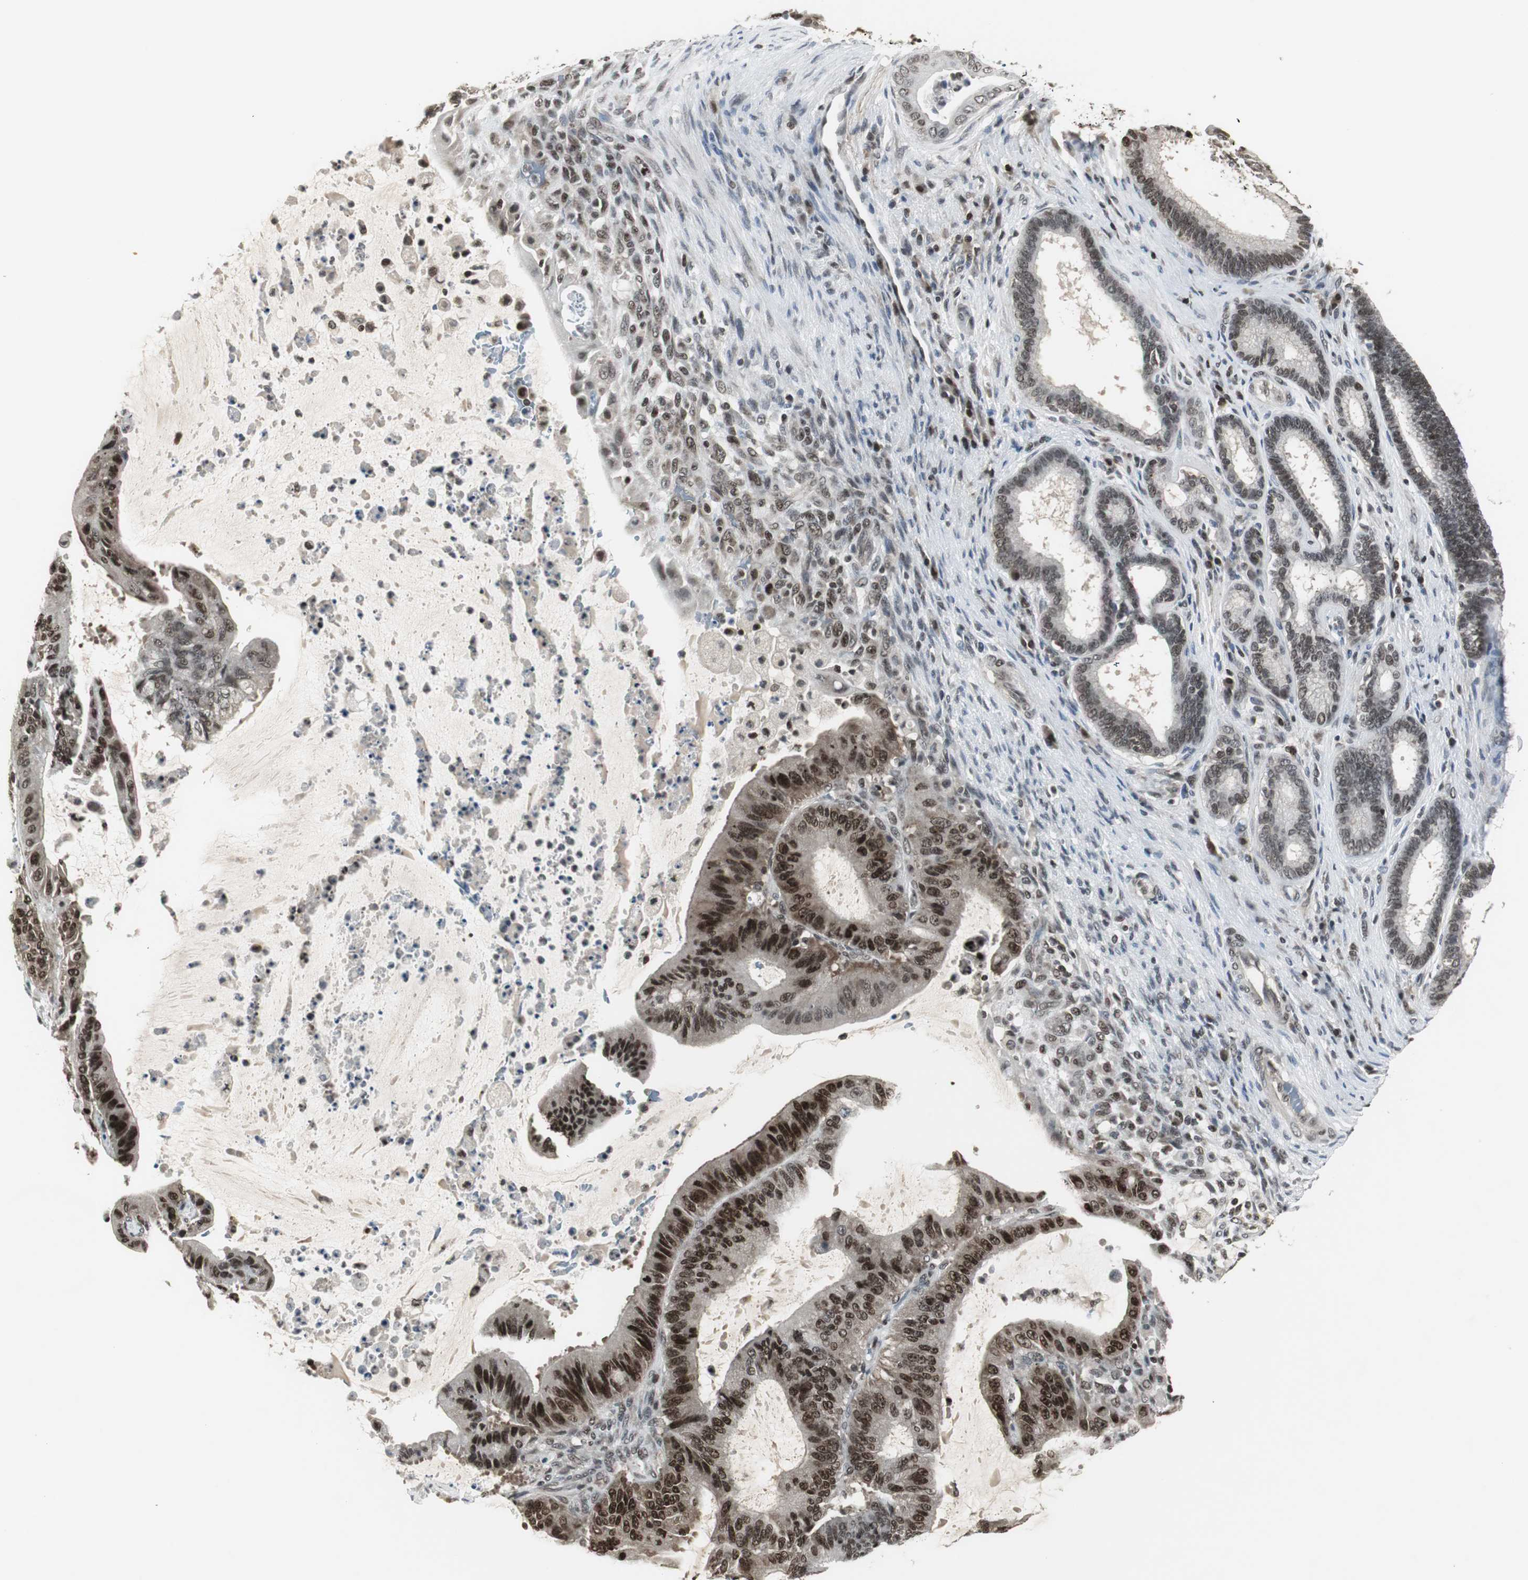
{"staining": {"intensity": "moderate", "quantity": ">75%", "location": "nuclear"}, "tissue": "liver cancer", "cell_type": "Tumor cells", "image_type": "cancer", "snomed": [{"axis": "morphology", "description": "Cholangiocarcinoma"}, {"axis": "topography", "description": "Liver"}], "caption": "This is a micrograph of immunohistochemistry (IHC) staining of cholangiocarcinoma (liver), which shows moderate expression in the nuclear of tumor cells.", "gene": "MPG", "patient": {"sex": "female", "age": 73}}